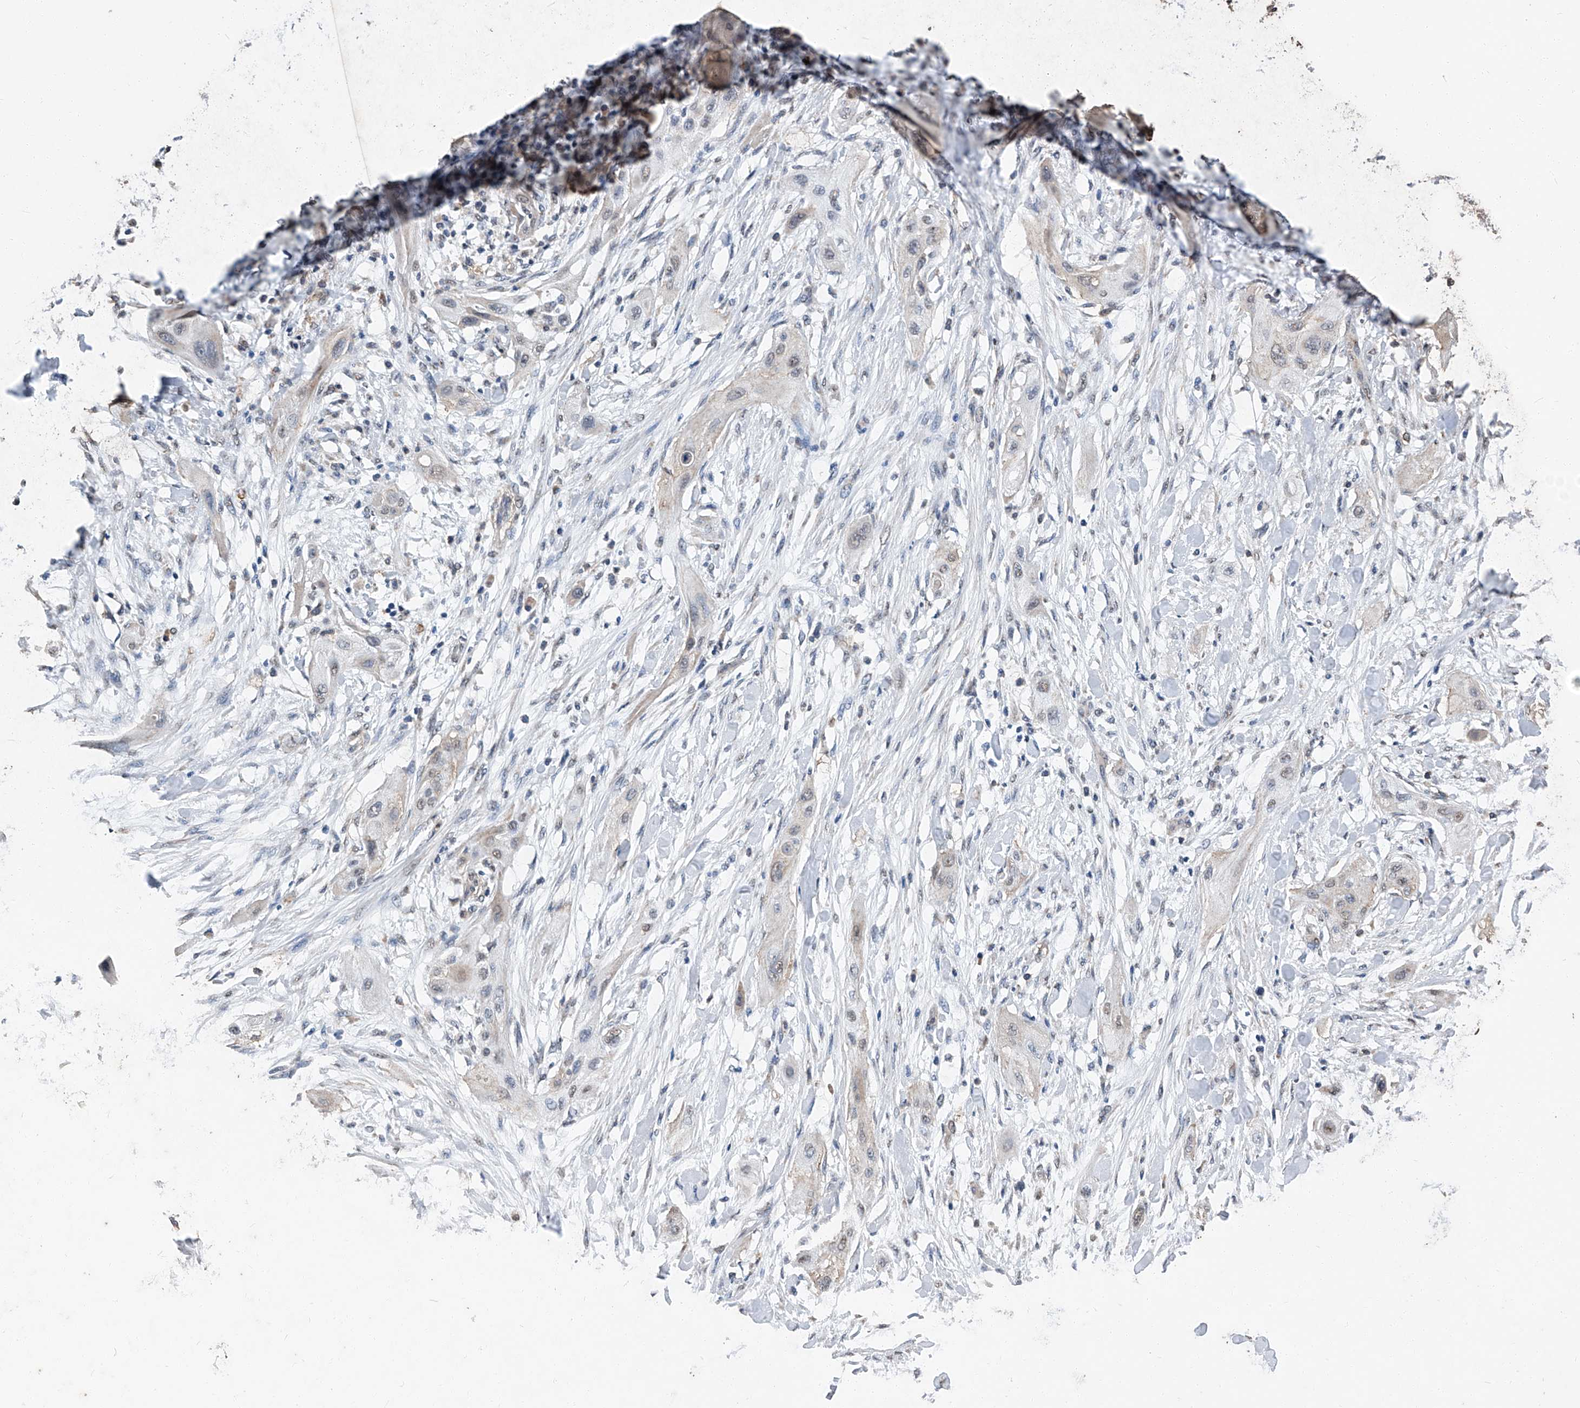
{"staining": {"intensity": "negative", "quantity": "none", "location": "none"}, "tissue": "lung cancer", "cell_type": "Tumor cells", "image_type": "cancer", "snomed": [{"axis": "morphology", "description": "Squamous cell carcinoma, NOS"}, {"axis": "topography", "description": "Lung"}], "caption": "IHC of human squamous cell carcinoma (lung) displays no expression in tumor cells.", "gene": "STARD7", "patient": {"sex": "female", "age": 47}}